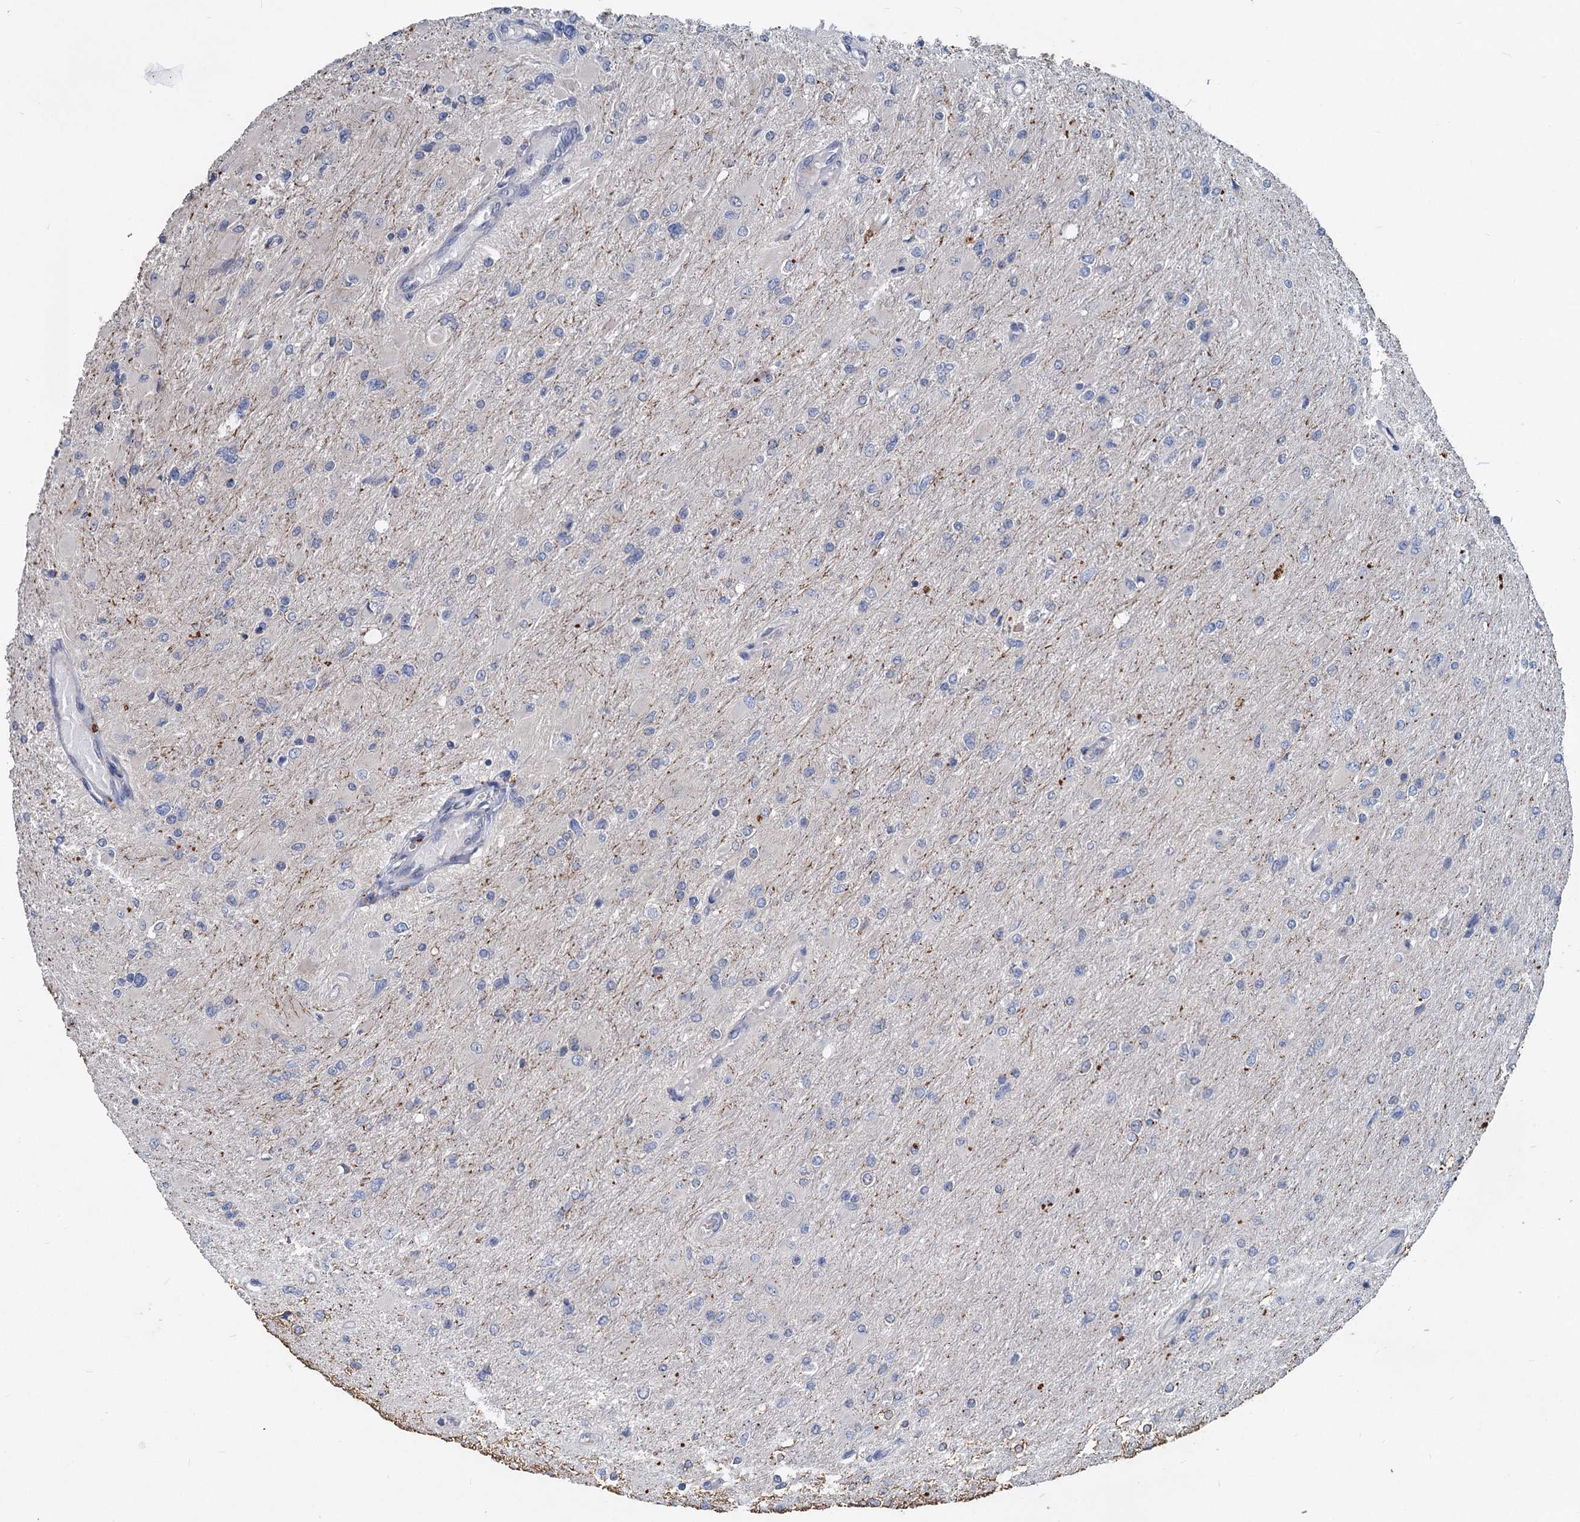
{"staining": {"intensity": "negative", "quantity": "none", "location": "none"}, "tissue": "glioma", "cell_type": "Tumor cells", "image_type": "cancer", "snomed": [{"axis": "morphology", "description": "Glioma, malignant, High grade"}, {"axis": "topography", "description": "Cerebral cortex"}], "caption": "Malignant glioma (high-grade) stained for a protein using immunohistochemistry (IHC) demonstrates no positivity tumor cells.", "gene": "SLC2A7", "patient": {"sex": "female", "age": 36}}